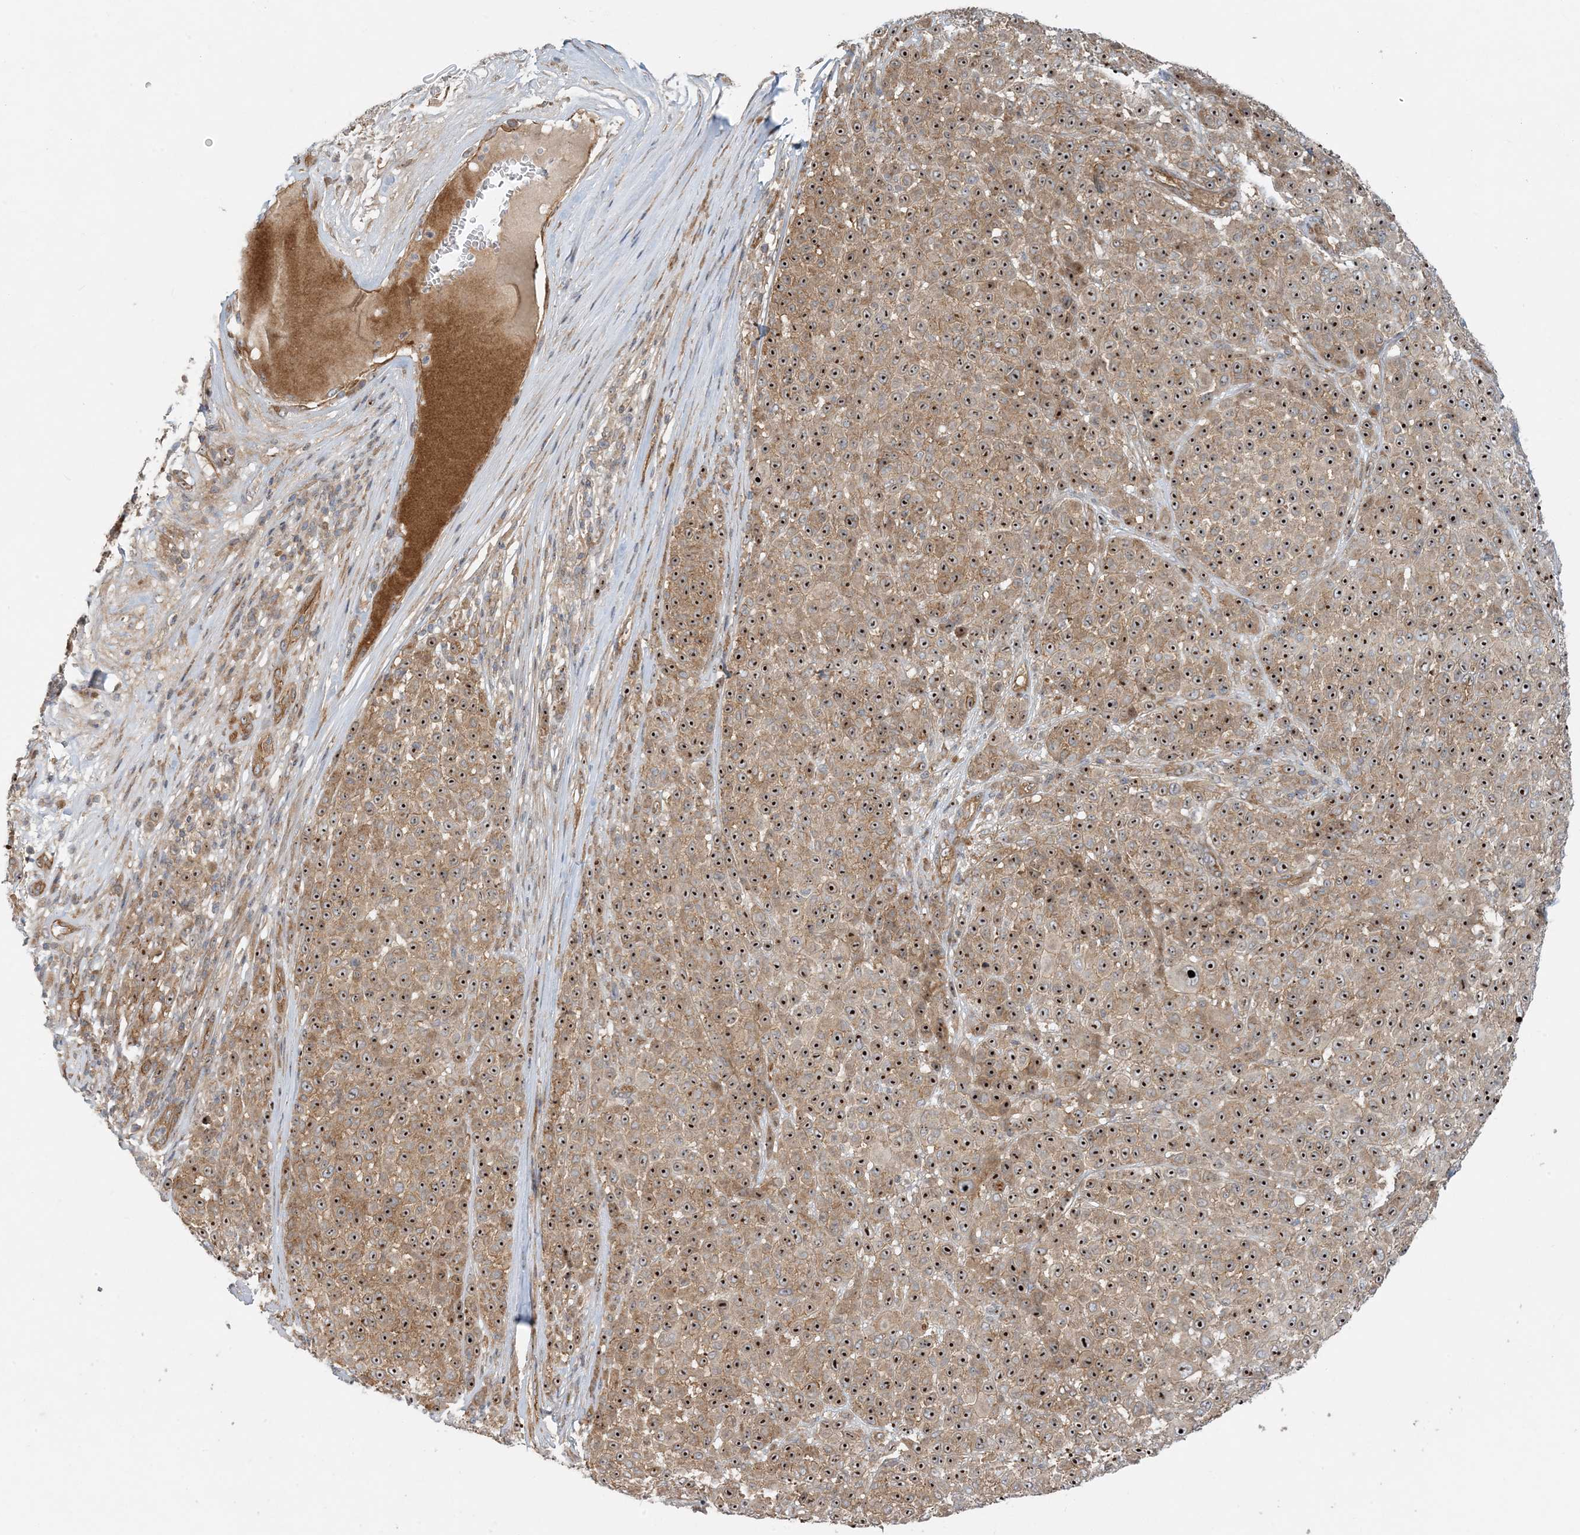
{"staining": {"intensity": "strong", "quantity": ">75%", "location": "cytoplasmic/membranous,nuclear"}, "tissue": "melanoma", "cell_type": "Tumor cells", "image_type": "cancer", "snomed": [{"axis": "morphology", "description": "Malignant melanoma, NOS"}, {"axis": "topography", "description": "Skin"}], "caption": "IHC of human melanoma exhibits high levels of strong cytoplasmic/membranous and nuclear expression in about >75% of tumor cells.", "gene": "MYL5", "patient": {"sex": "female", "age": 94}}